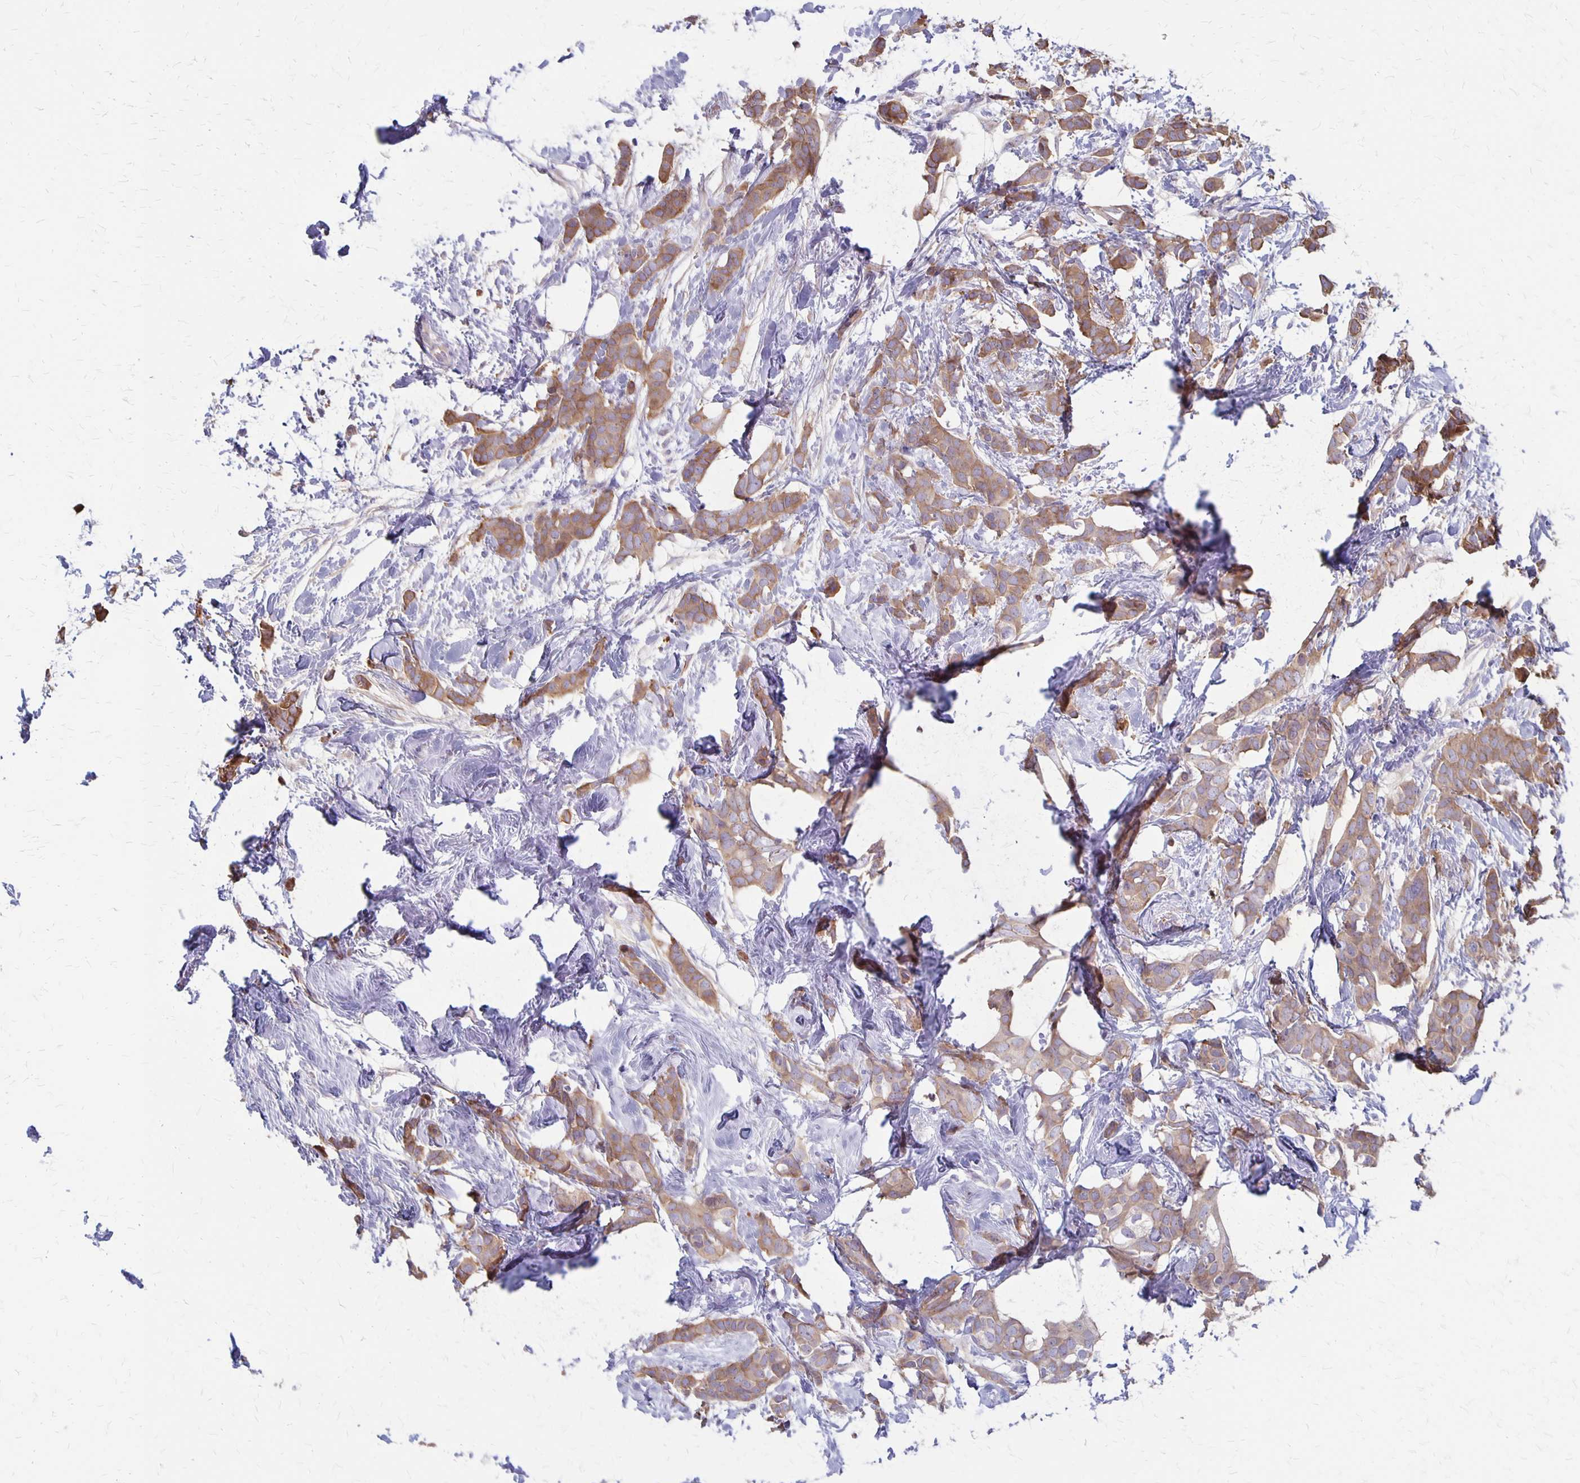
{"staining": {"intensity": "moderate", "quantity": ">75%", "location": "cytoplasmic/membranous"}, "tissue": "breast cancer", "cell_type": "Tumor cells", "image_type": "cancer", "snomed": [{"axis": "morphology", "description": "Duct carcinoma"}, {"axis": "topography", "description": "Breast"}], "caption": "Protein analysis of infiltrating ductal carcinoma (breast) tissue shows moderate cytoplasmic/membranous expression in approximately >75% of tumor cells.", "gene": "SEPTIN5", "patient": {"sex": "female", "age": 62}}